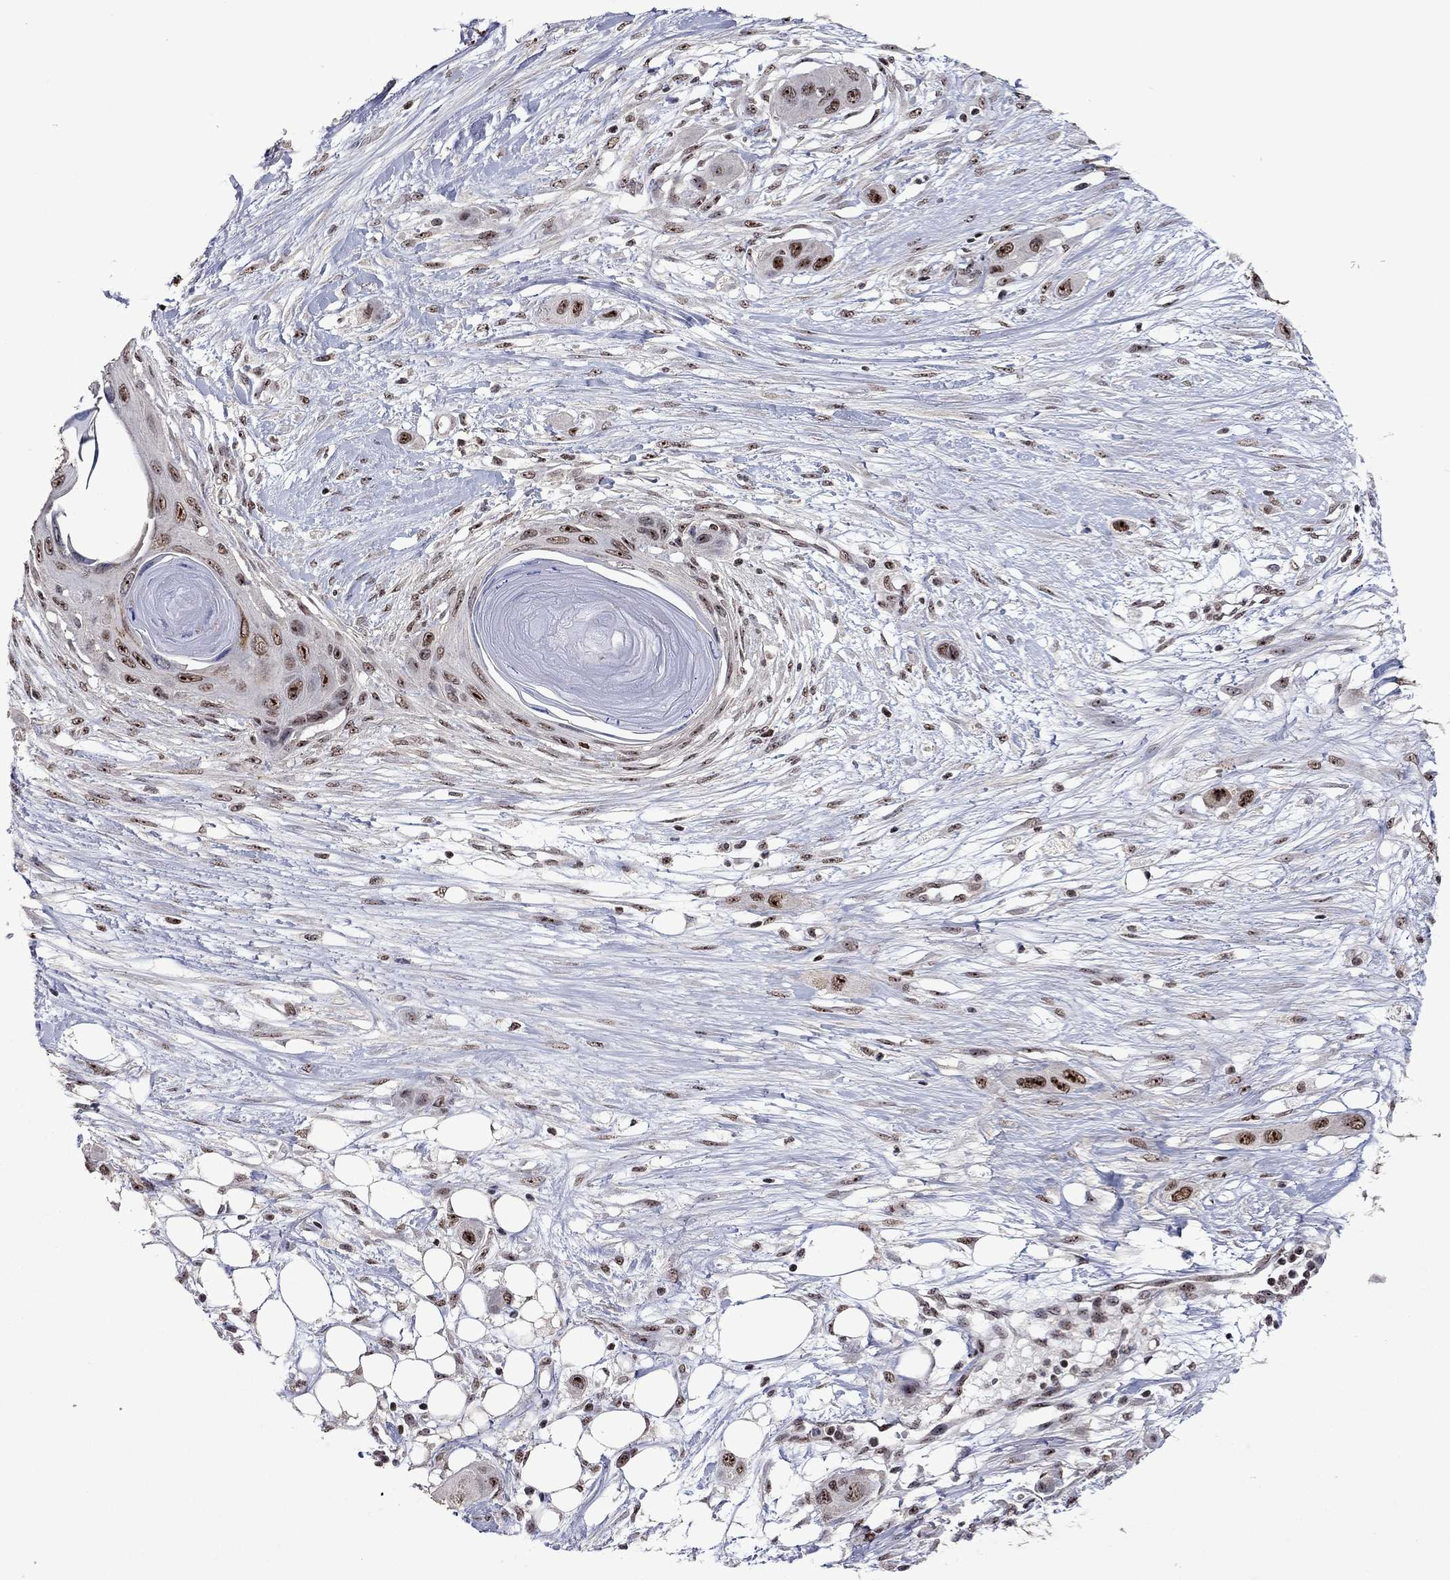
{"staining": {"intensity": "strong", "quantity": "25%-75%", "location": "nuclear"}, "tissue": "skin cancer", "cell_type": "Tumor cells", "image_type": "cancer", "snomed": [{"axis": "morphology", "description": "Squamous cell carcinoma, NOS"}, {"axis": "topography", "description": "Skin"}], "caption": "There is high levels of strong nuclear staining in tumor cells of skin cancer, as demonstrated by immunohistochemical staining (brown color).", "gene": "SPOUT1", "patient": {"sex": "male", "age": 79}}